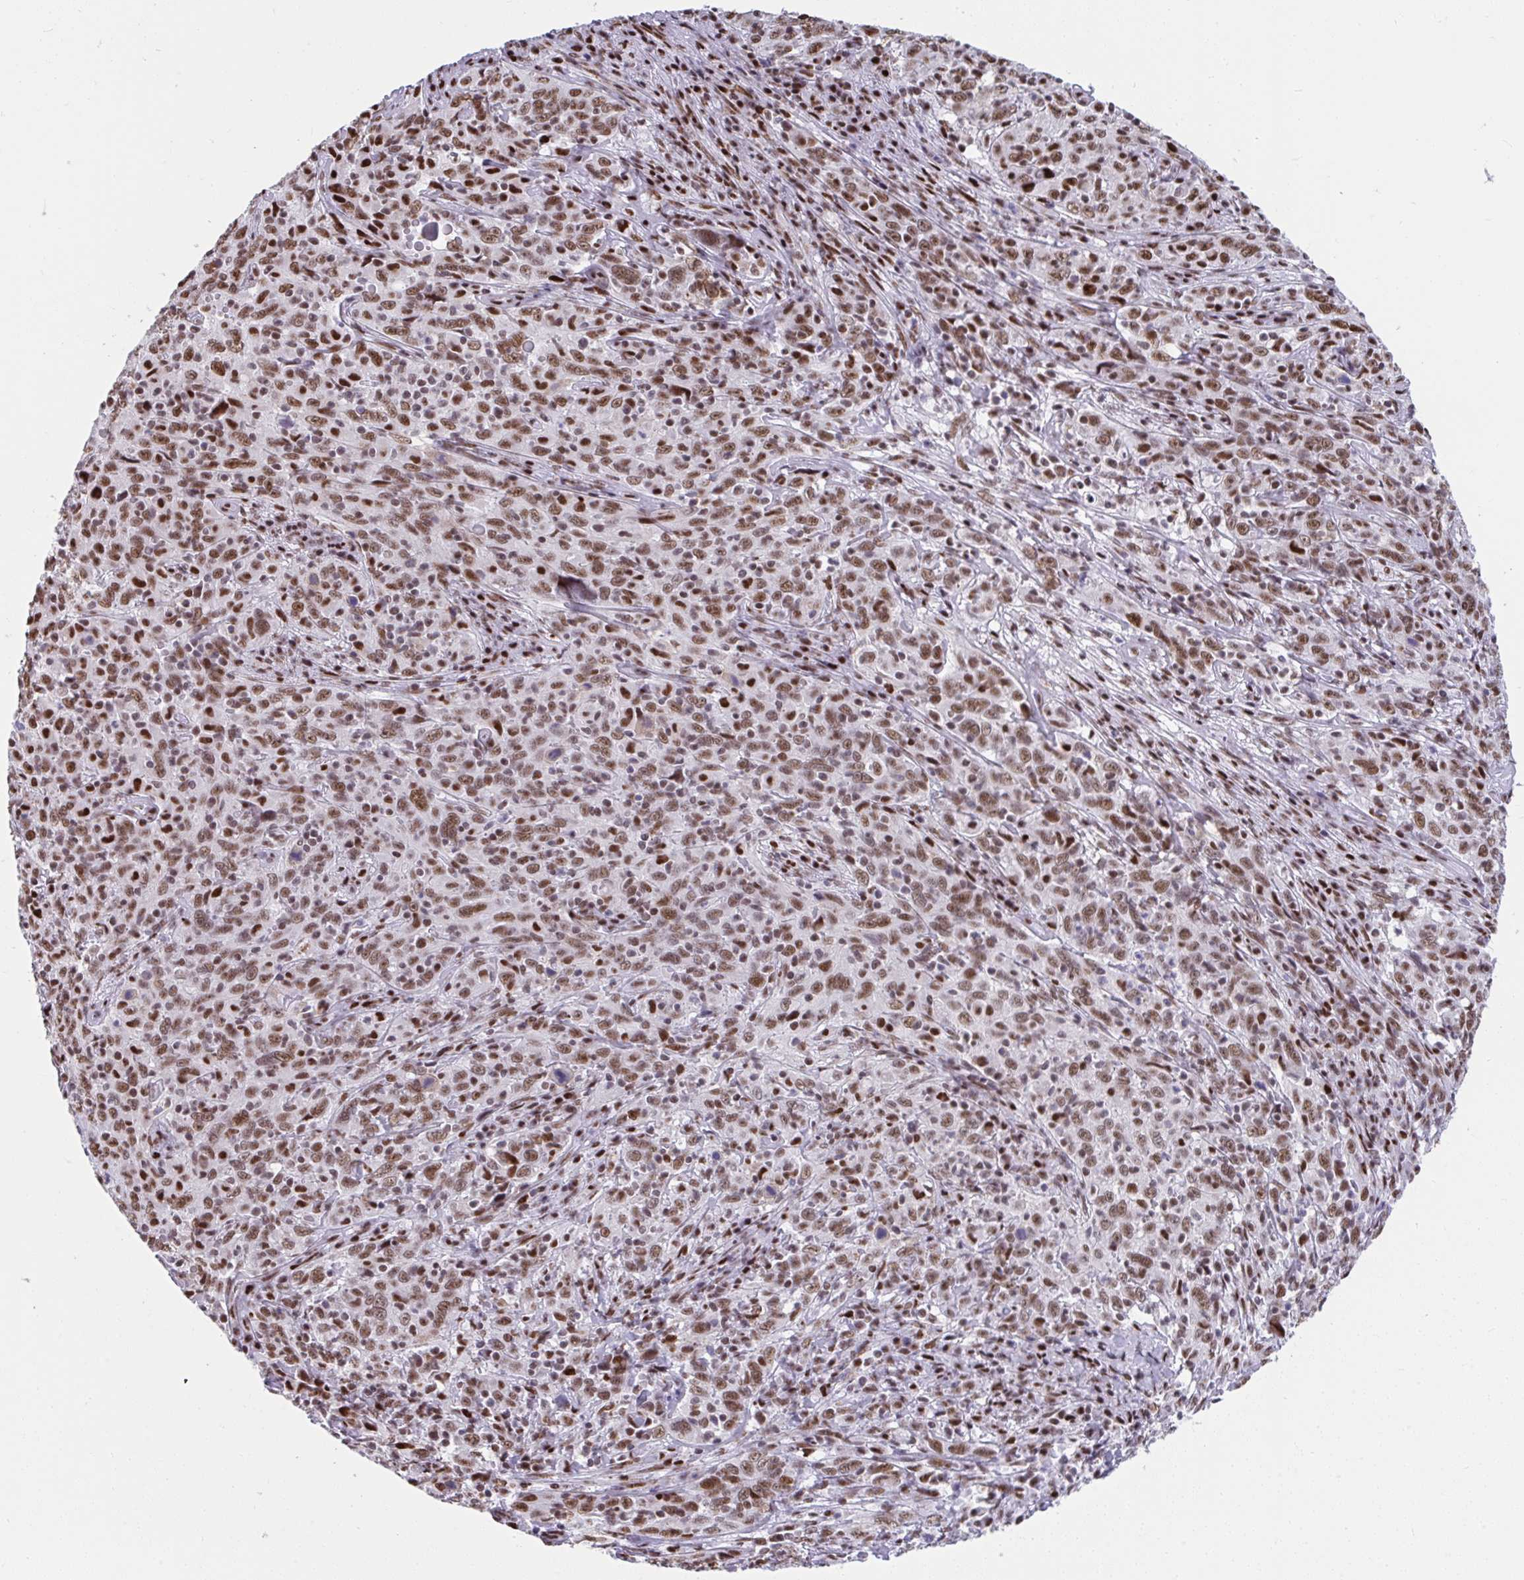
{"staining": {"intensity": "moderate", "quantity": ">75%", "location": "nuclear"}, "tissue": "cervical cancer", "cell_type": "Tumor cells", "image_type": "cancer", "snomed": [{"axis": "morphology", "description": "Squamous cell carcinoma, NOS"}, {"axis": "topography", "description": "Cervix"}], "caption": "Immunohistochemistry micrograph of neoplastic tissue: cervical cancer stained using IHC demonstrates medium levels of moderate protein expression localized specifically in the nuclear of tumor cells, appearing as a nuclear brown color.", "gene": "SLC35C2", "patient": {"sex": "female", "age": 46}}